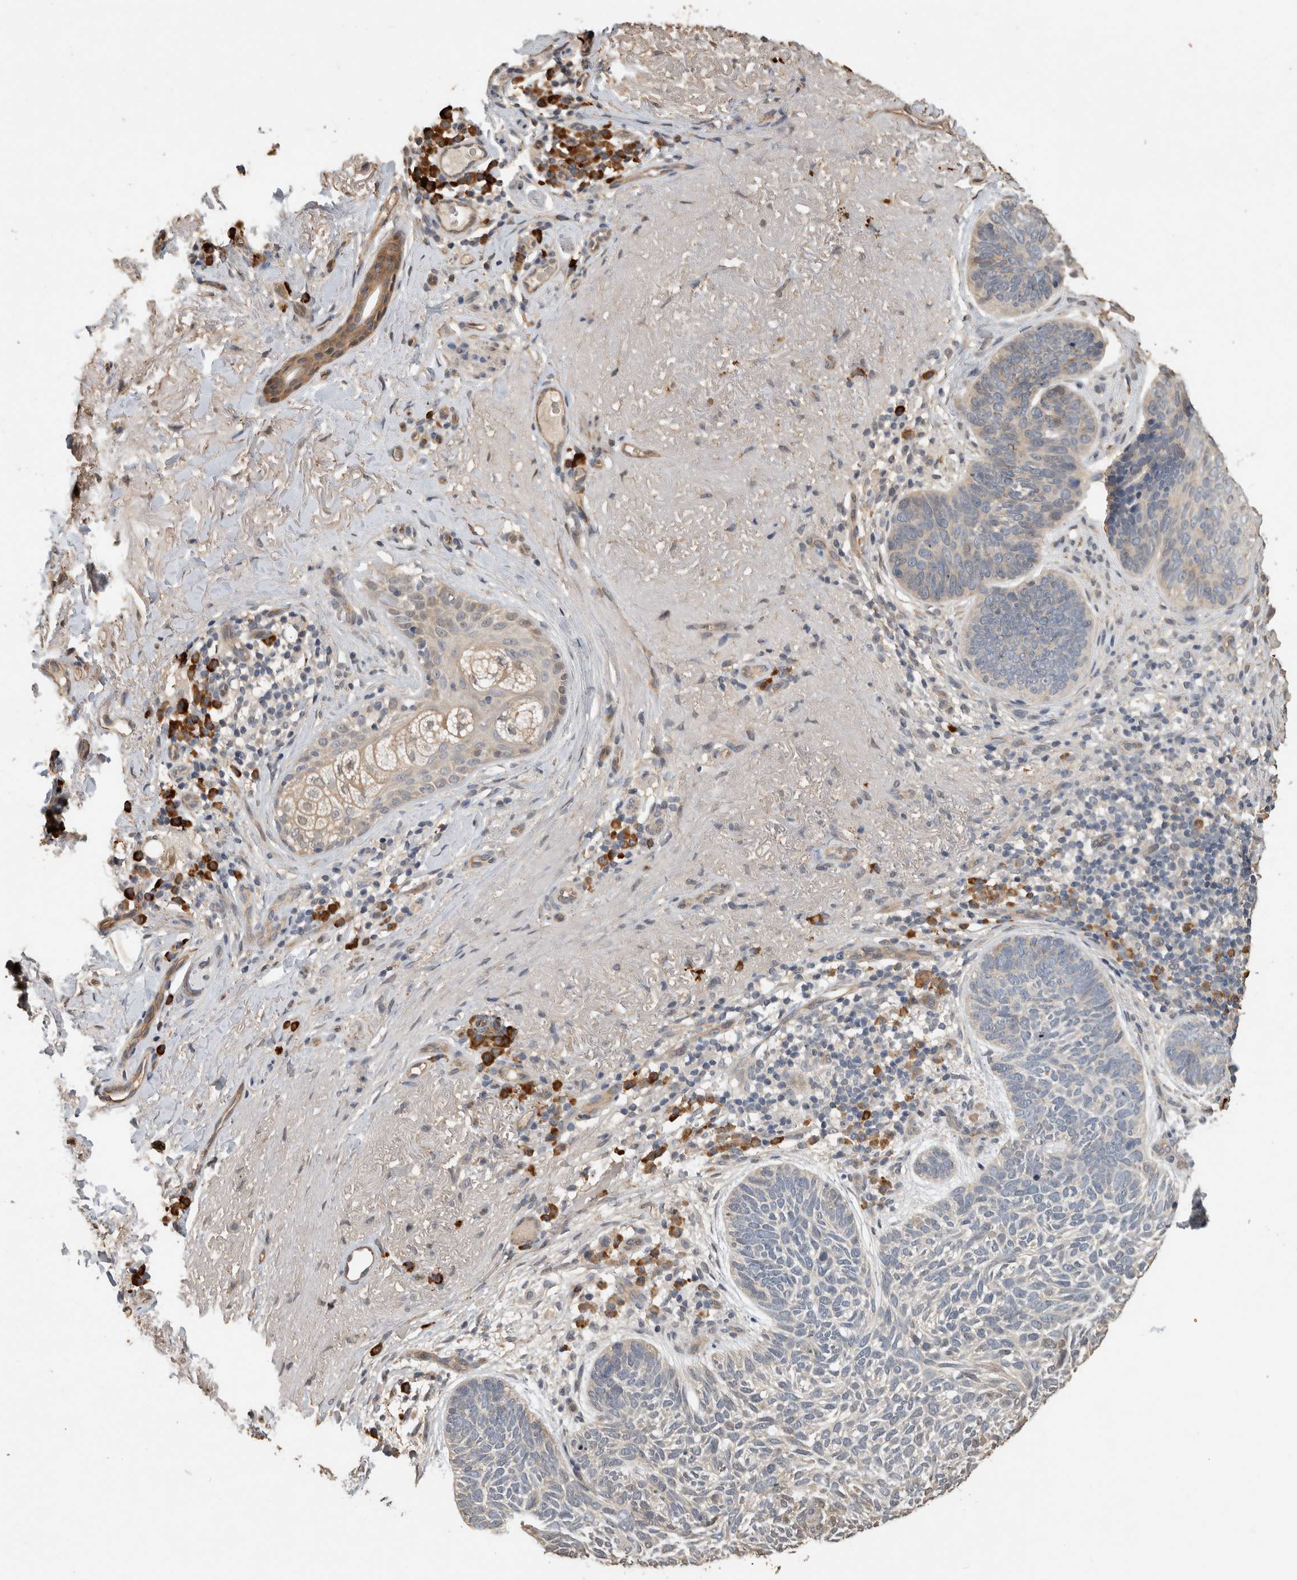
{"staining": {"intensity": "weak", "quantity": "<25%", "location": "cytoplasmic/membranous"}, "tissue": "skin cancer", "cell_type": "Tumor cells", "image_type": "cancer", "snomed": [{"axis": "morphology", "description": "Basal cell carcinoma"}, {"axis": "topography", "description": "Skin"}], "caption": "High power microscopy micrograph of an immunohistochemistry image of skin cancer, revealing no significant positivity in tumor cells.", "gene": "RHPN1", "patient": {"sex": "female", "age": 85}}